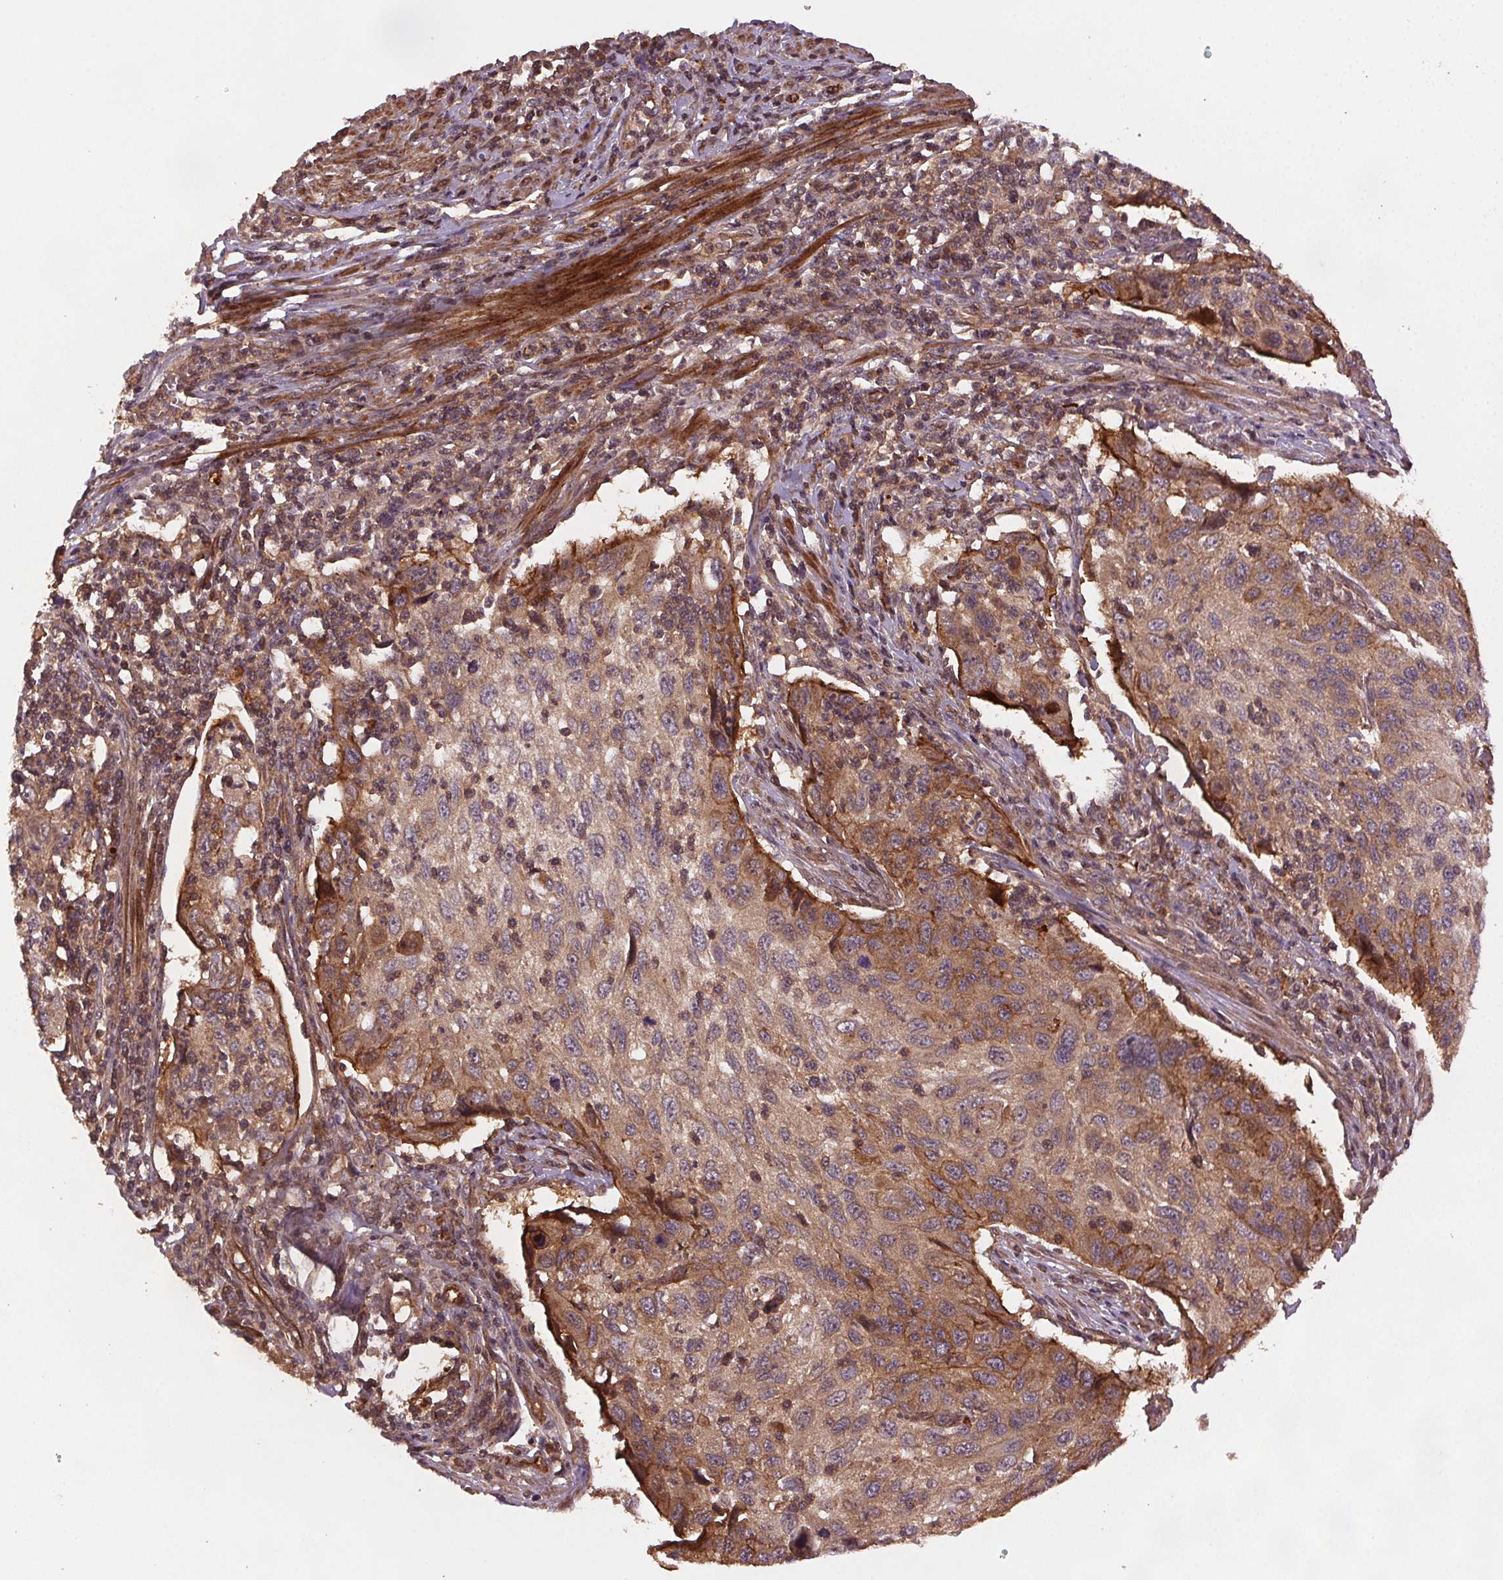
{"staining": {"intensity": "moderate", "quantity": "25%-75%", "location": "cytoplasmic/membranous"}, "tissue": "cervical cancer", "cell_type": "Tumor cells", "image_type": "cancer", "snomed": [{"axis": "morphology", "description": "Squamous cell carcinoma, NOS"}, {"axis": "topography", "description": "Cervix"}], "caption": "IHC photomicrograph of cervical cancer (squamous cell carcinoma) stained for a protein (brown), which exhibits medium levels of moderate cytoplasmic/membranous expression in about 25%-75% of tumor cells.", "gene": "SEC14L2", "patient": {"sex": "female", "age": 70}}